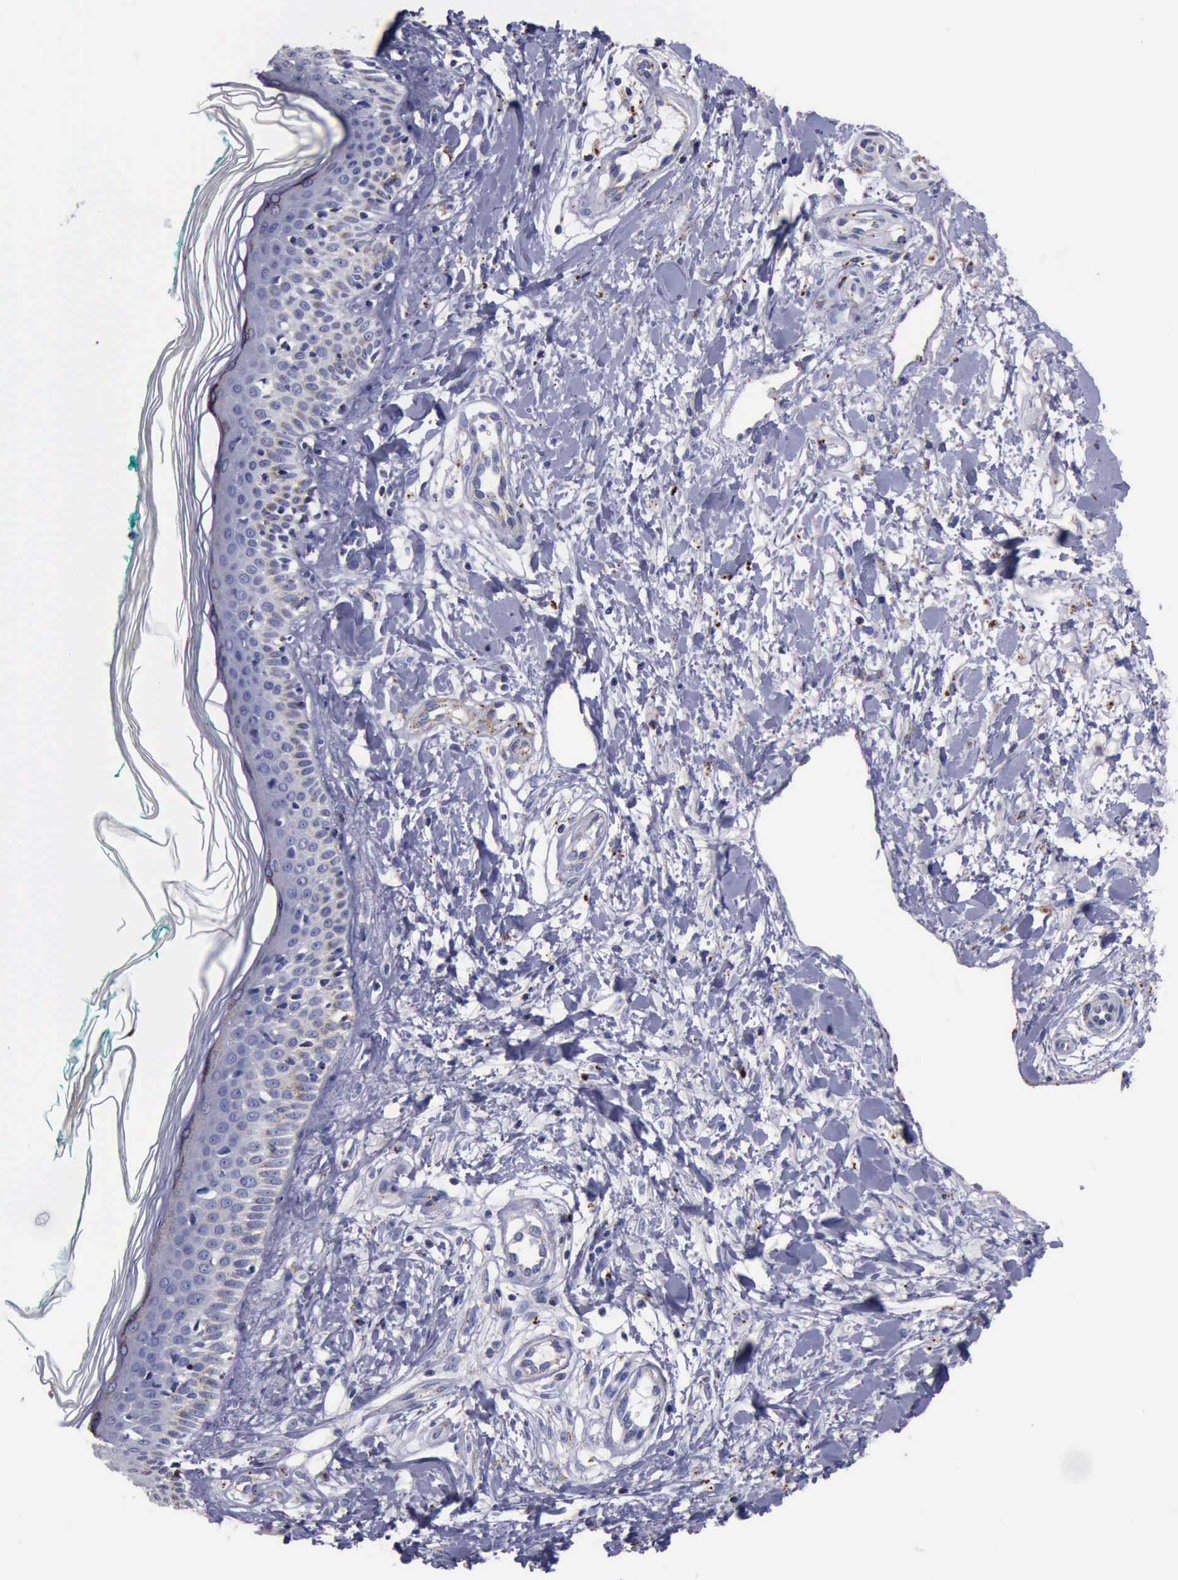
{"staining": {"intensity": "negative", "quantity": "none", "location": "none"}, "tissue": "melanoma", "cell_type": "Tumor cells", "image_type": "cancer", "snomed": [{"axis": "morphology", "description": "Malignant melanoma, NOS"}, {"axis": "topography", "description": "Skin"}], "caption": "High power microscopy histopathology image of an IHC micrograph of melanoma, revealing no significant positivity in tumor cells.", "gene": "CTSD", "patient": {"sex": "female", "age": 85}}